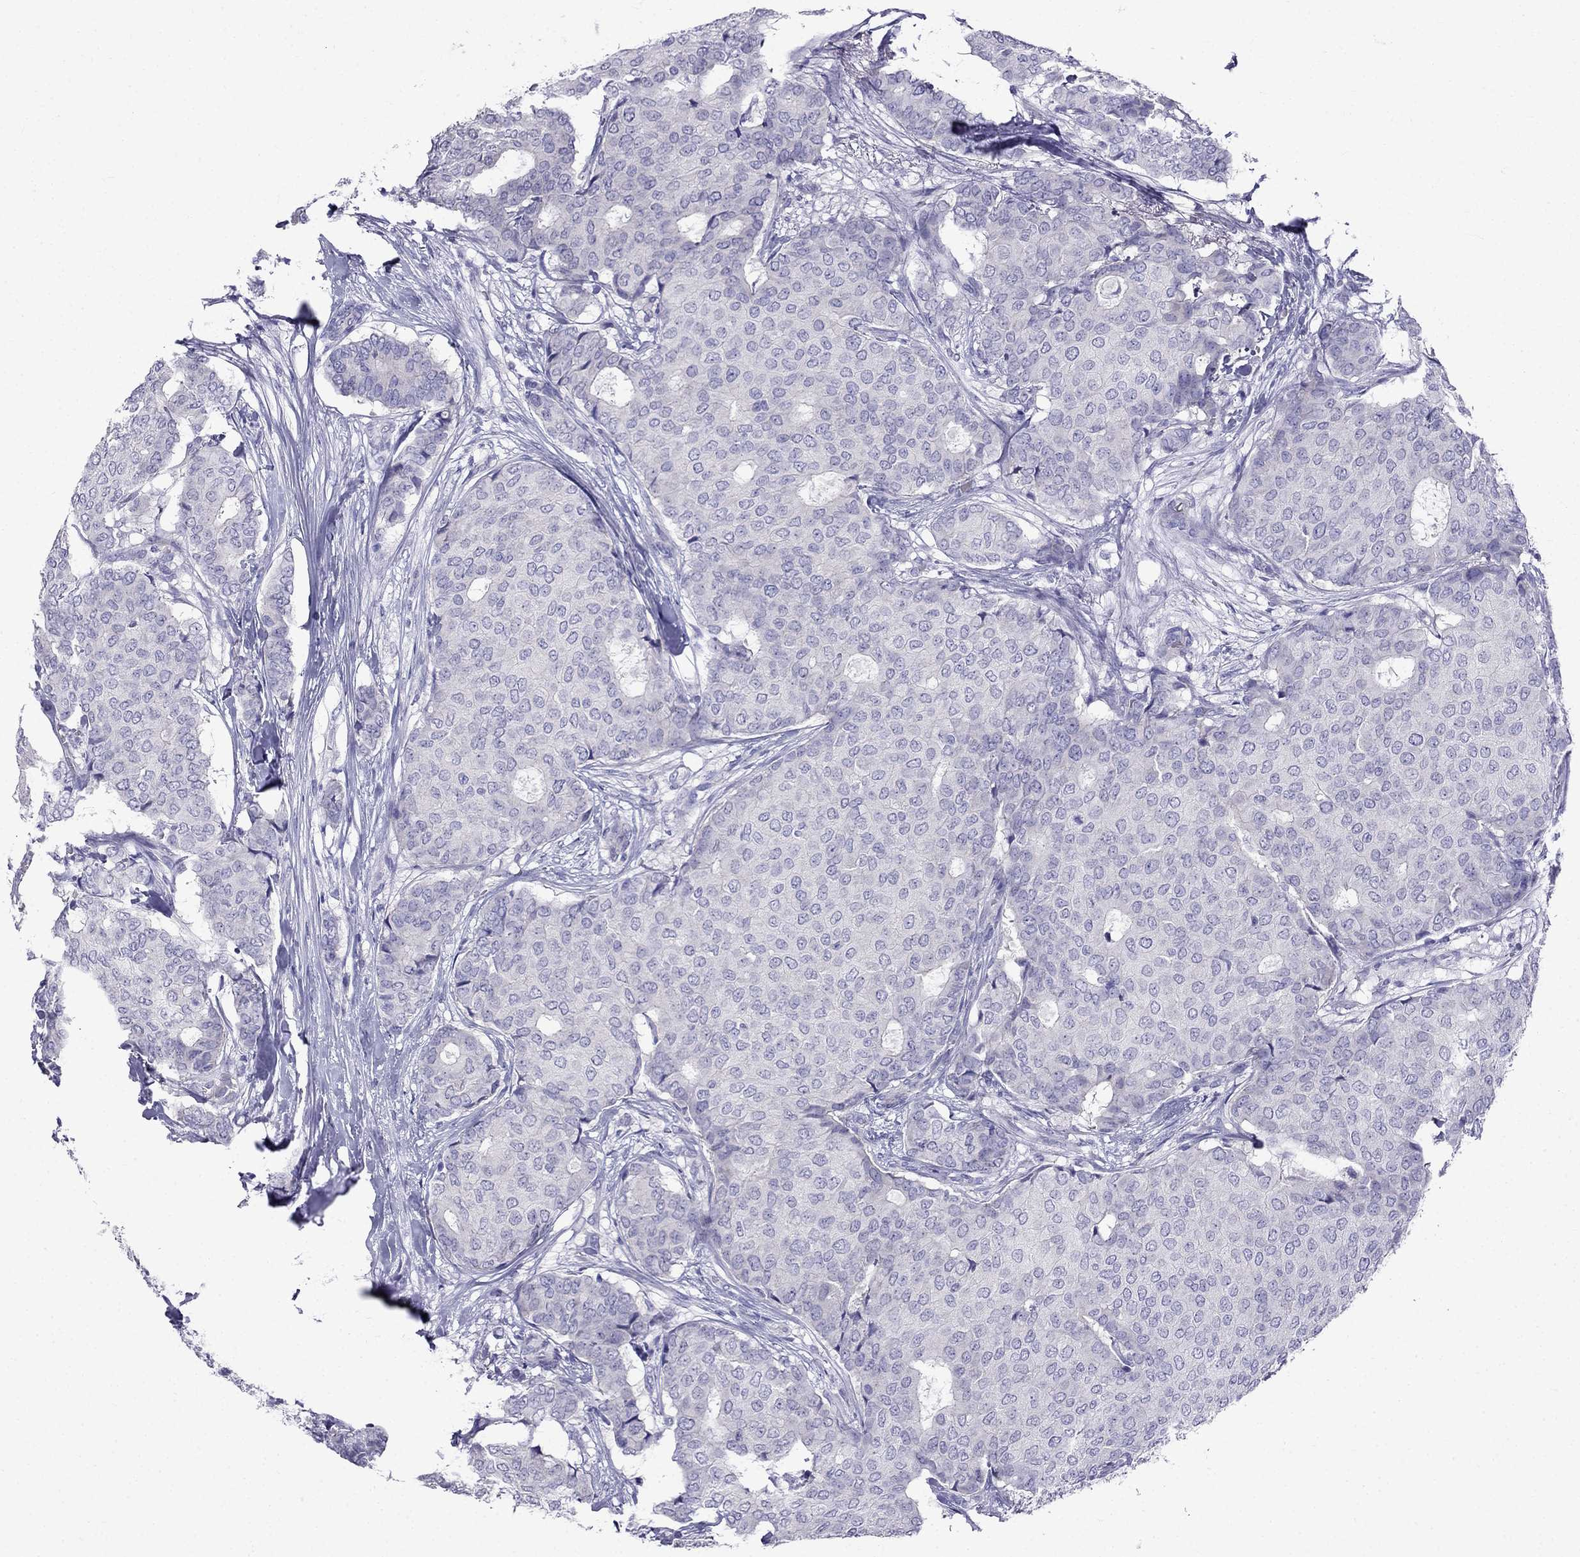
{"staining": {"intensity": "negative", "quantity": "none", "location": "none"}, "tissue": "breast cancer", "cell_type": "Tumor cells", "image_type": "cancer", "snomed": [{"axis": "morphology", "description": "Duct carcinoma"}, {"axis": "topography", "description": "Breast"}], "caption": "An immunohistochemistry micrograph of invasive ductal carcinoma (breast) is shown. There is no staining in tumor cells of invasive ductal carcinoma (breast).", "gene": "PATE1", "patient": {"sex": "female", "age": 75}}